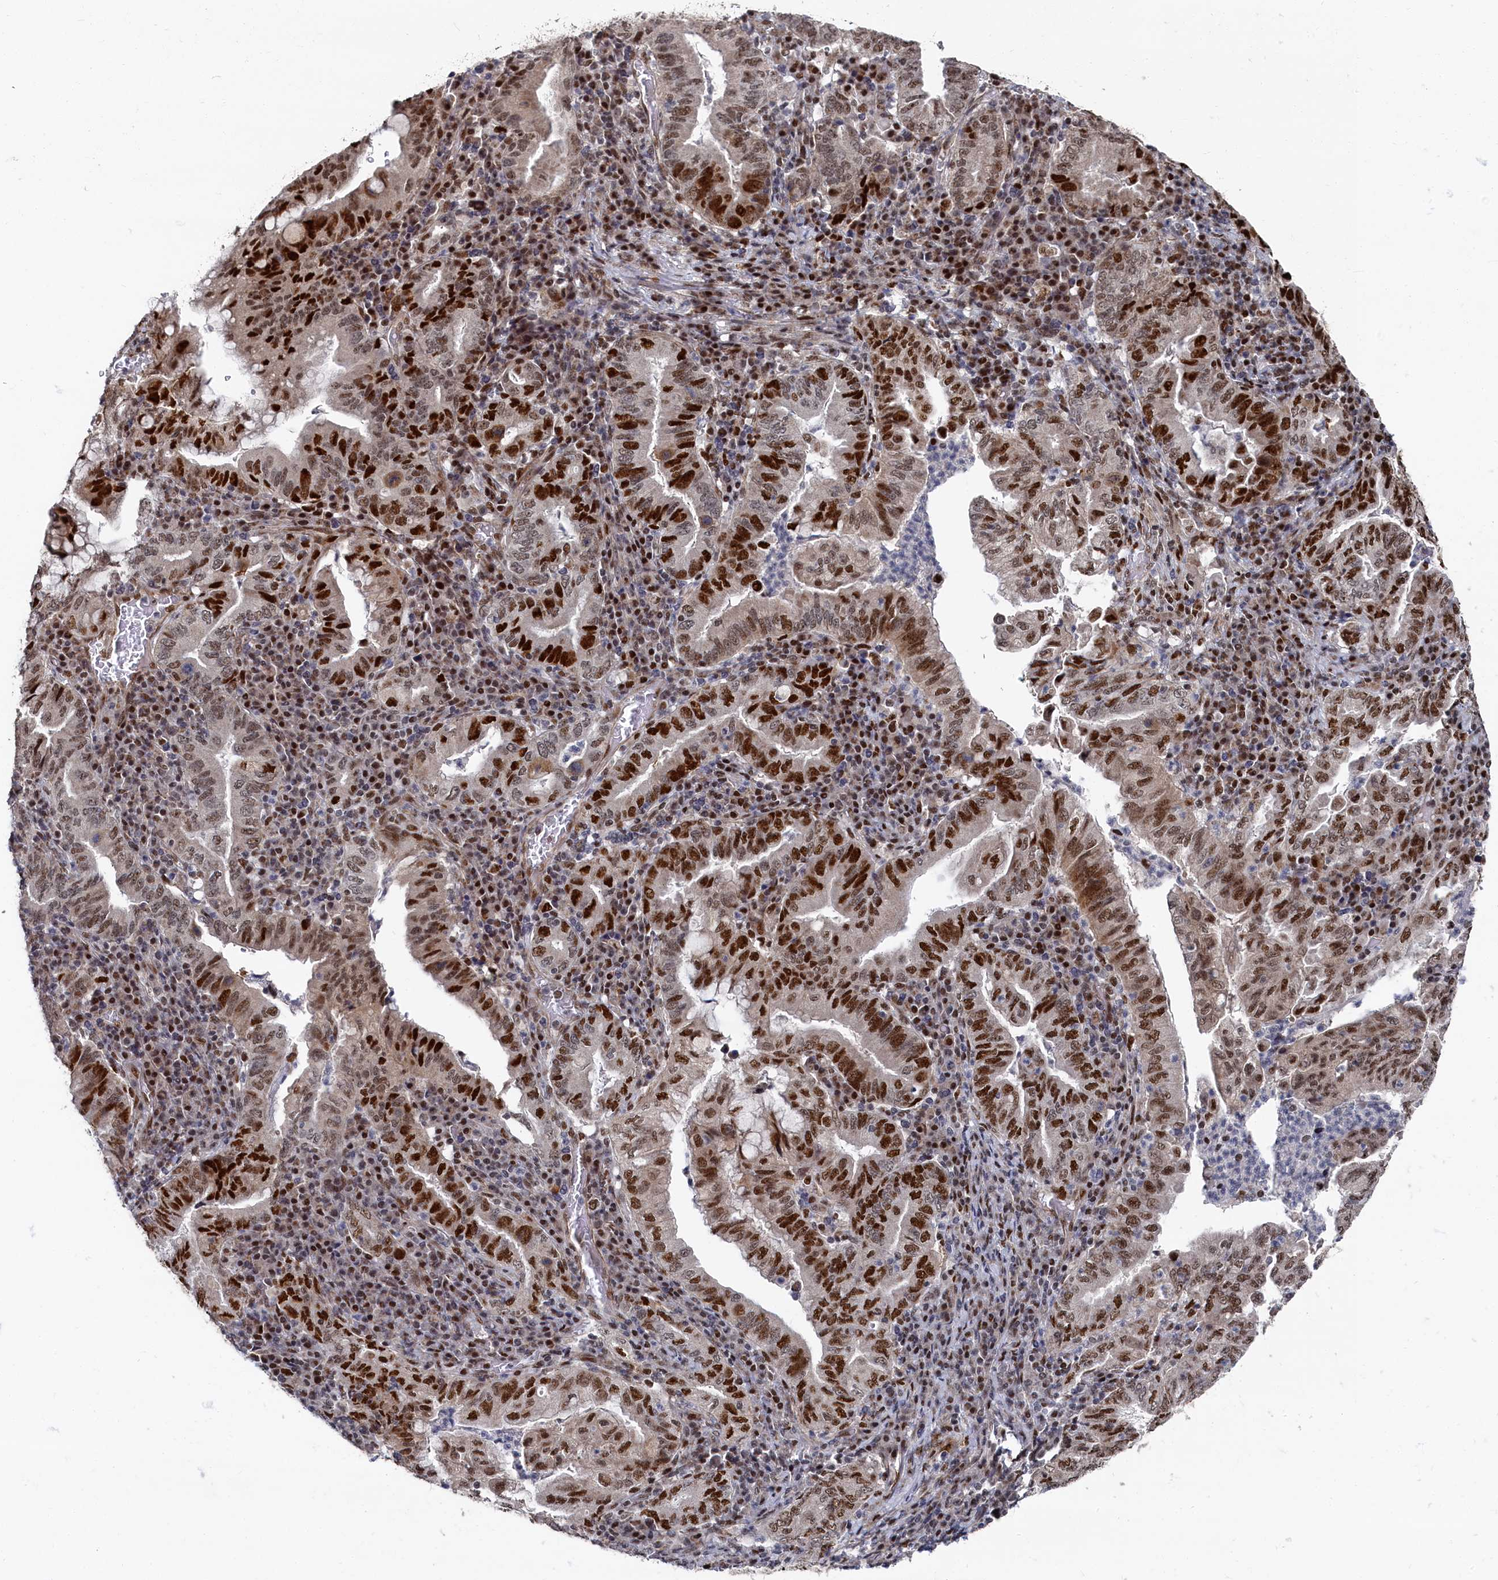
{"staining": {"intensity": "strong", "quantity": ">75%", "location": "nuclear"}, "tissue": "stomach cancer", "cell_type": "Tumor cells", "image_type": "cancer", "snomed": [{"axis": "morphology", "description": "Normal tissue, NOS"}, {"axis": "morphology", "description": "Adenocarcinoma, NOS"}, {"axis": "topography", "description": "Esophagus"}, {"axis": "topography", "description": "Stomach, upper"}, {"axis": "topography", "description": "Peripheral nerve tissue"}], "caption": "High-magnification brightfield microscopy of stomach adenocarcinoma stained with DAB (brown) and counterstained with hematoxylin (blue). tumor cells exhibit strong nuclear positivity is appreciated in approximately>75% of cells.", "gene": "BUB3", "patient": {"sex": "male", "age": 62}}